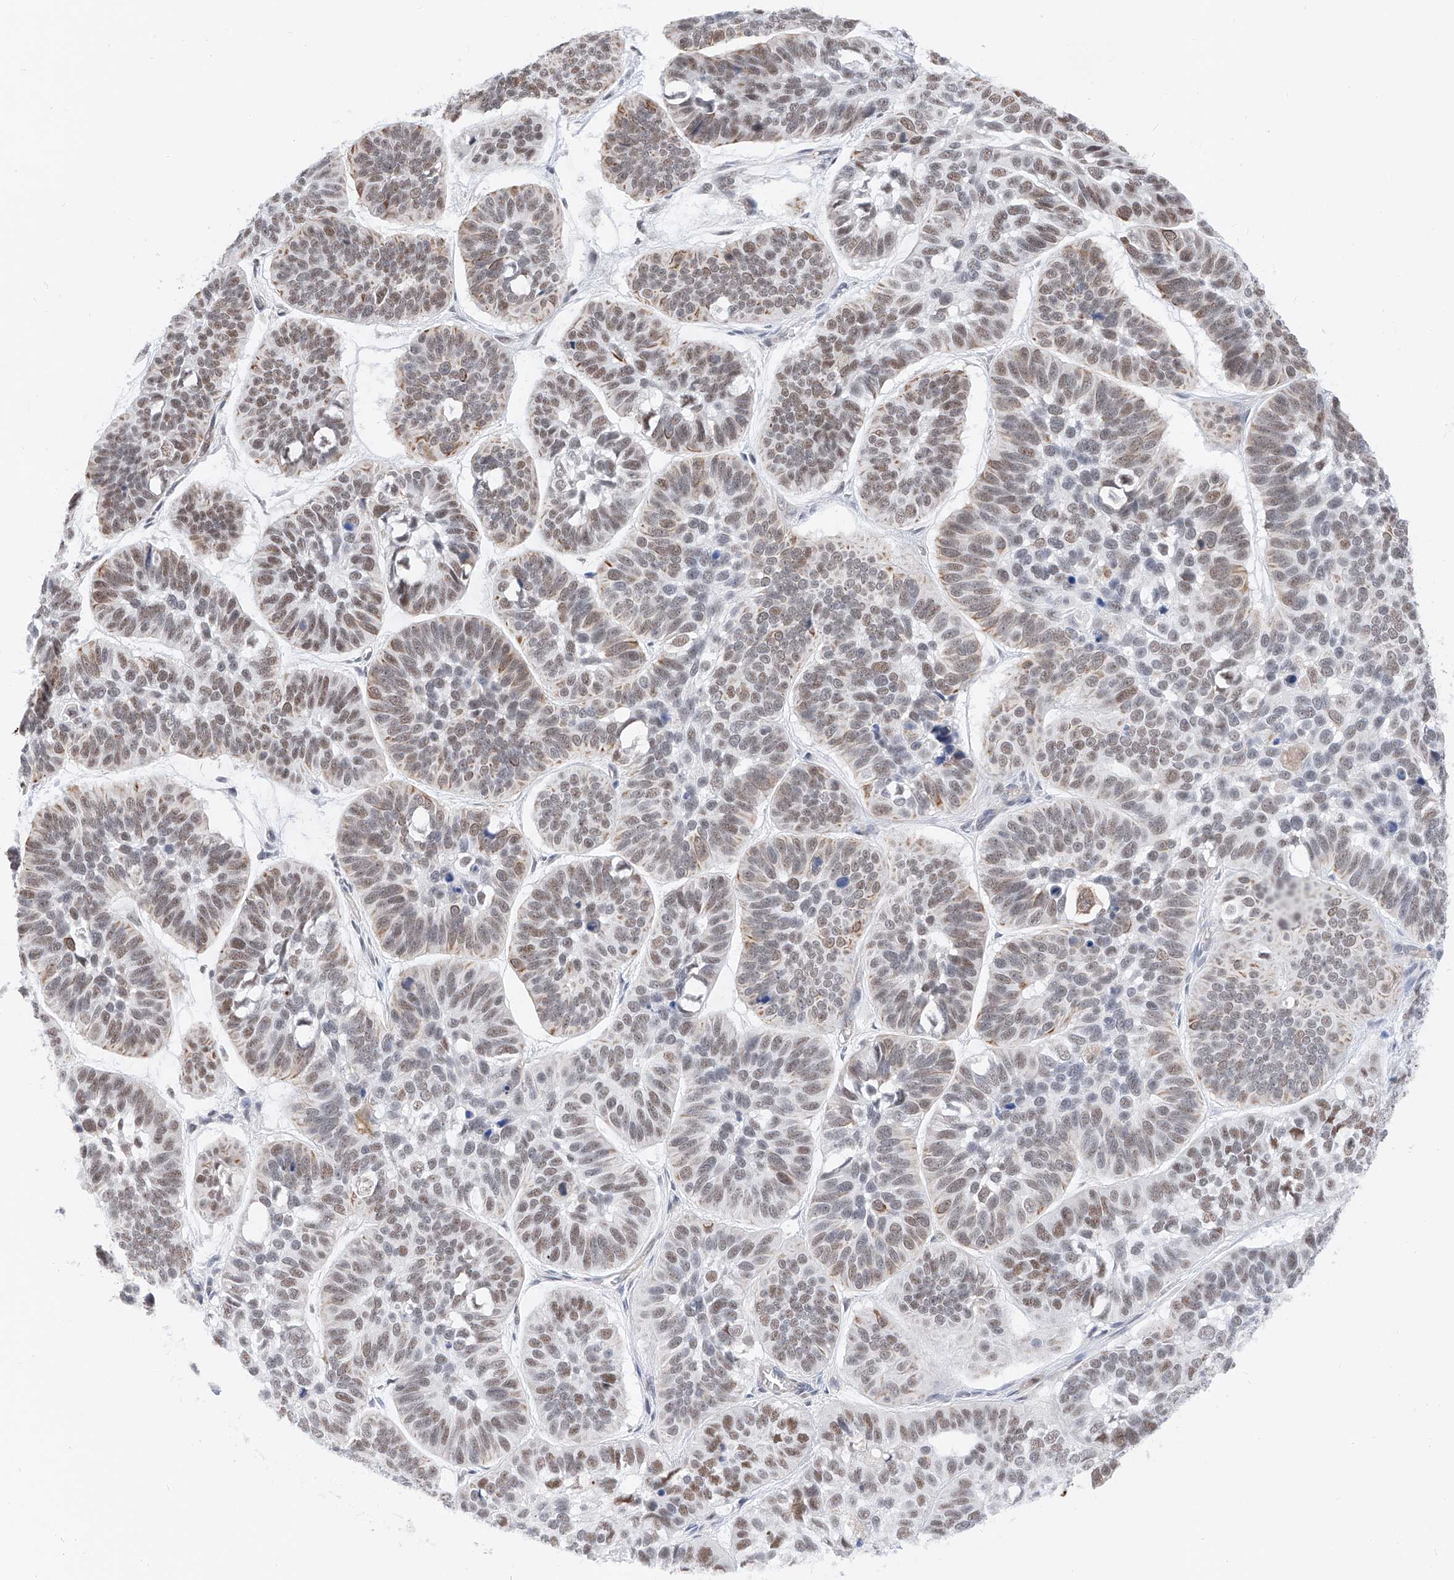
{"staining": {"intensity": "moderate", "quantity": "25%-75%", "location": "cytoplasmic/membranous,nuclear"}, "tissue": "skin cancer", "cell_type": "Tumor cells", "image_type": "cancer", "snomed": [{"axis": "morphology", "description": "Basal cell carcinoma"}, {"axis": "topography", "description": "Skin"}], "caption": "This photomicrograph reveals skin cancer stained with IHC to label a protein in brown. The cytoplasmic/membranous and nuclear of tumor cells show moderate positivity for the protein. Nuclei are counter-stained blue.", "gene": "SNRNP200", "patient": {"sex": "male", "age": 62}}